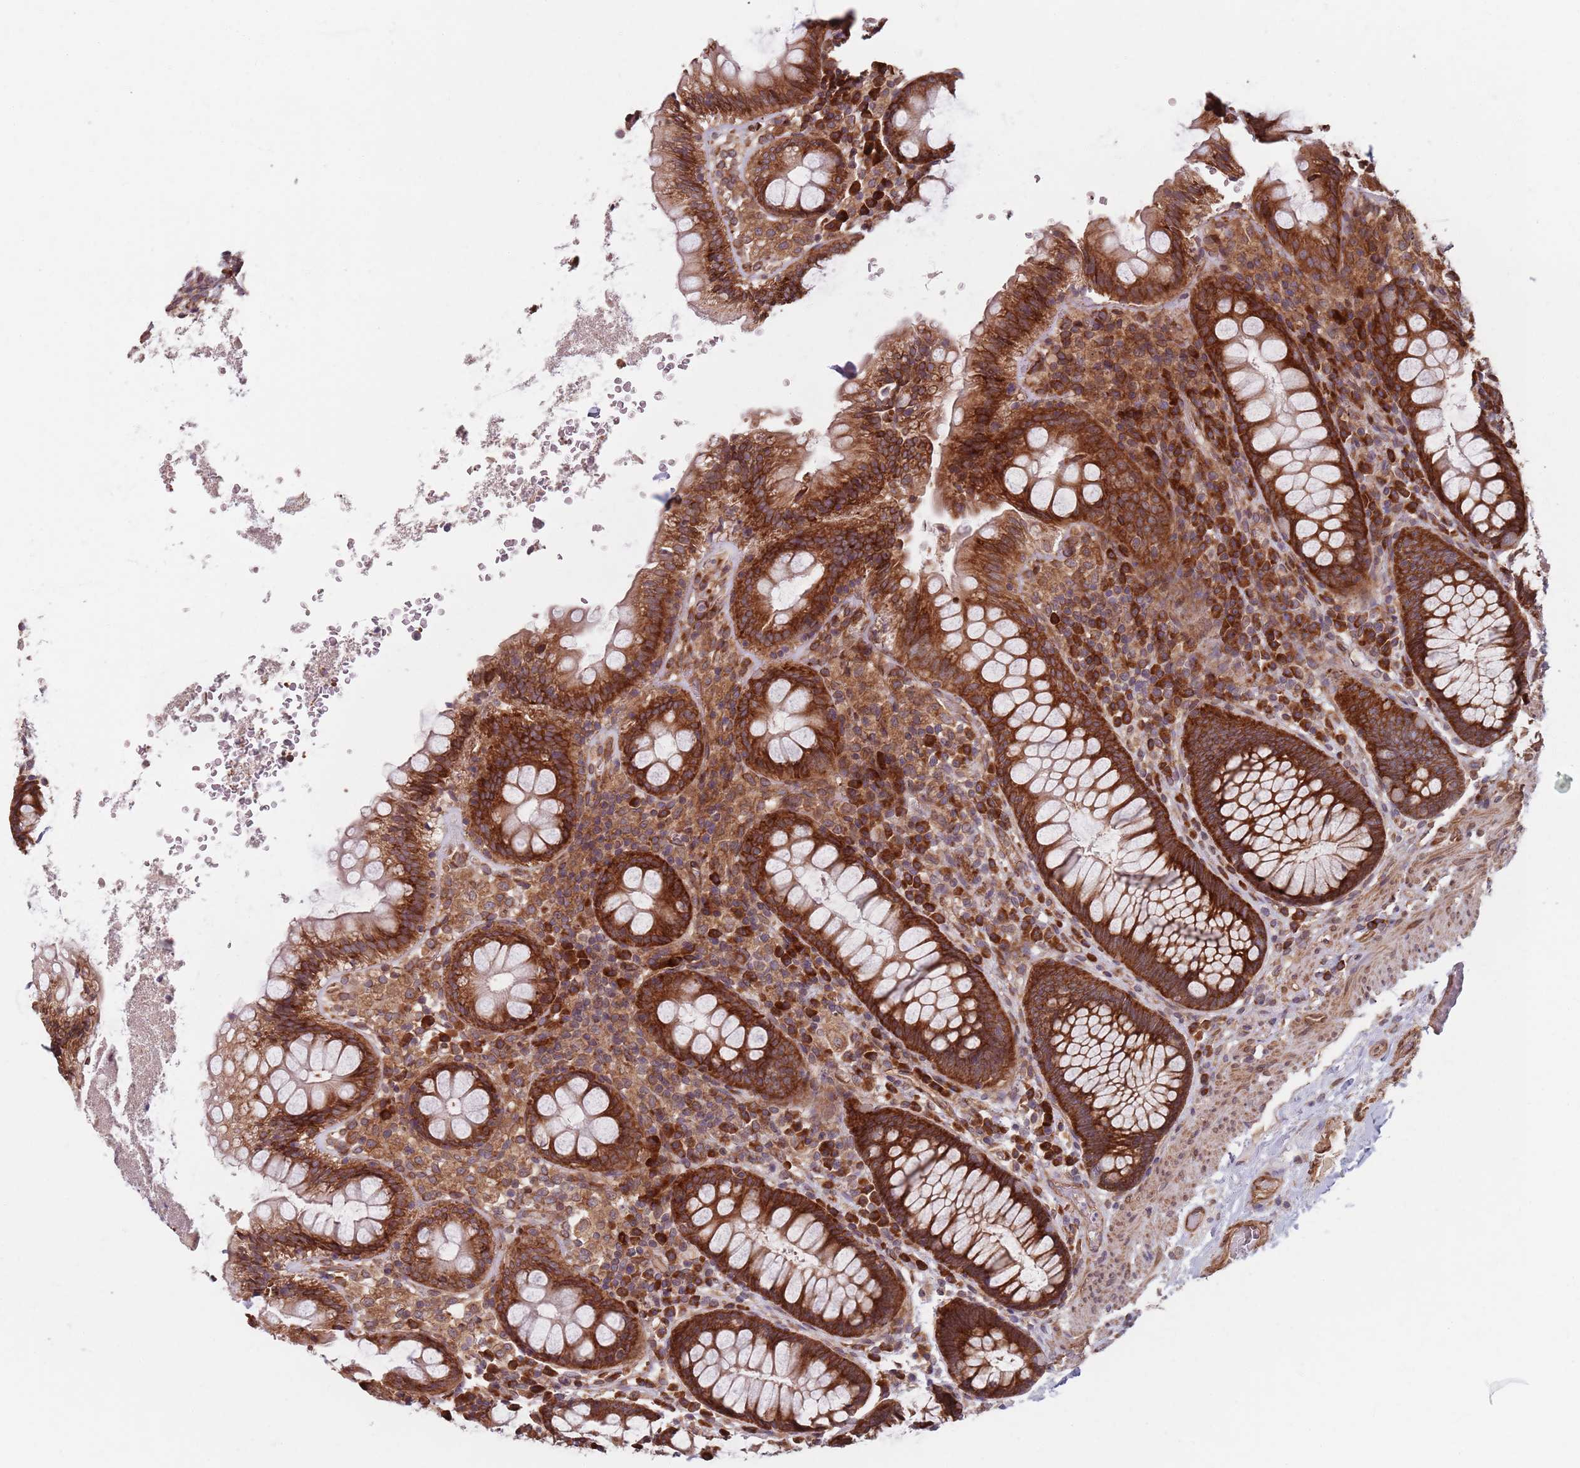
{"staining": {"intensity": "strong", "quantity": ">75%", "location": "cytoplasmic/membranous"}, "tissue": "rectum", "cell_type": "Glandular cells", "image_type": "normal", "snomed": [{"axis": "morphology", "description": "Normal tissue, NOS"}, {"axis": "topography", "description": "Rectum"}], "caption": "Rectum stained for a protein demonstrates strong cytoplasmic/membranous positivity in glandular cells. (DAB IHC with brightfield microscopy, high magnification).", "gene": "NOTCH3", "patient": {"sex": "male", "age": 83}}